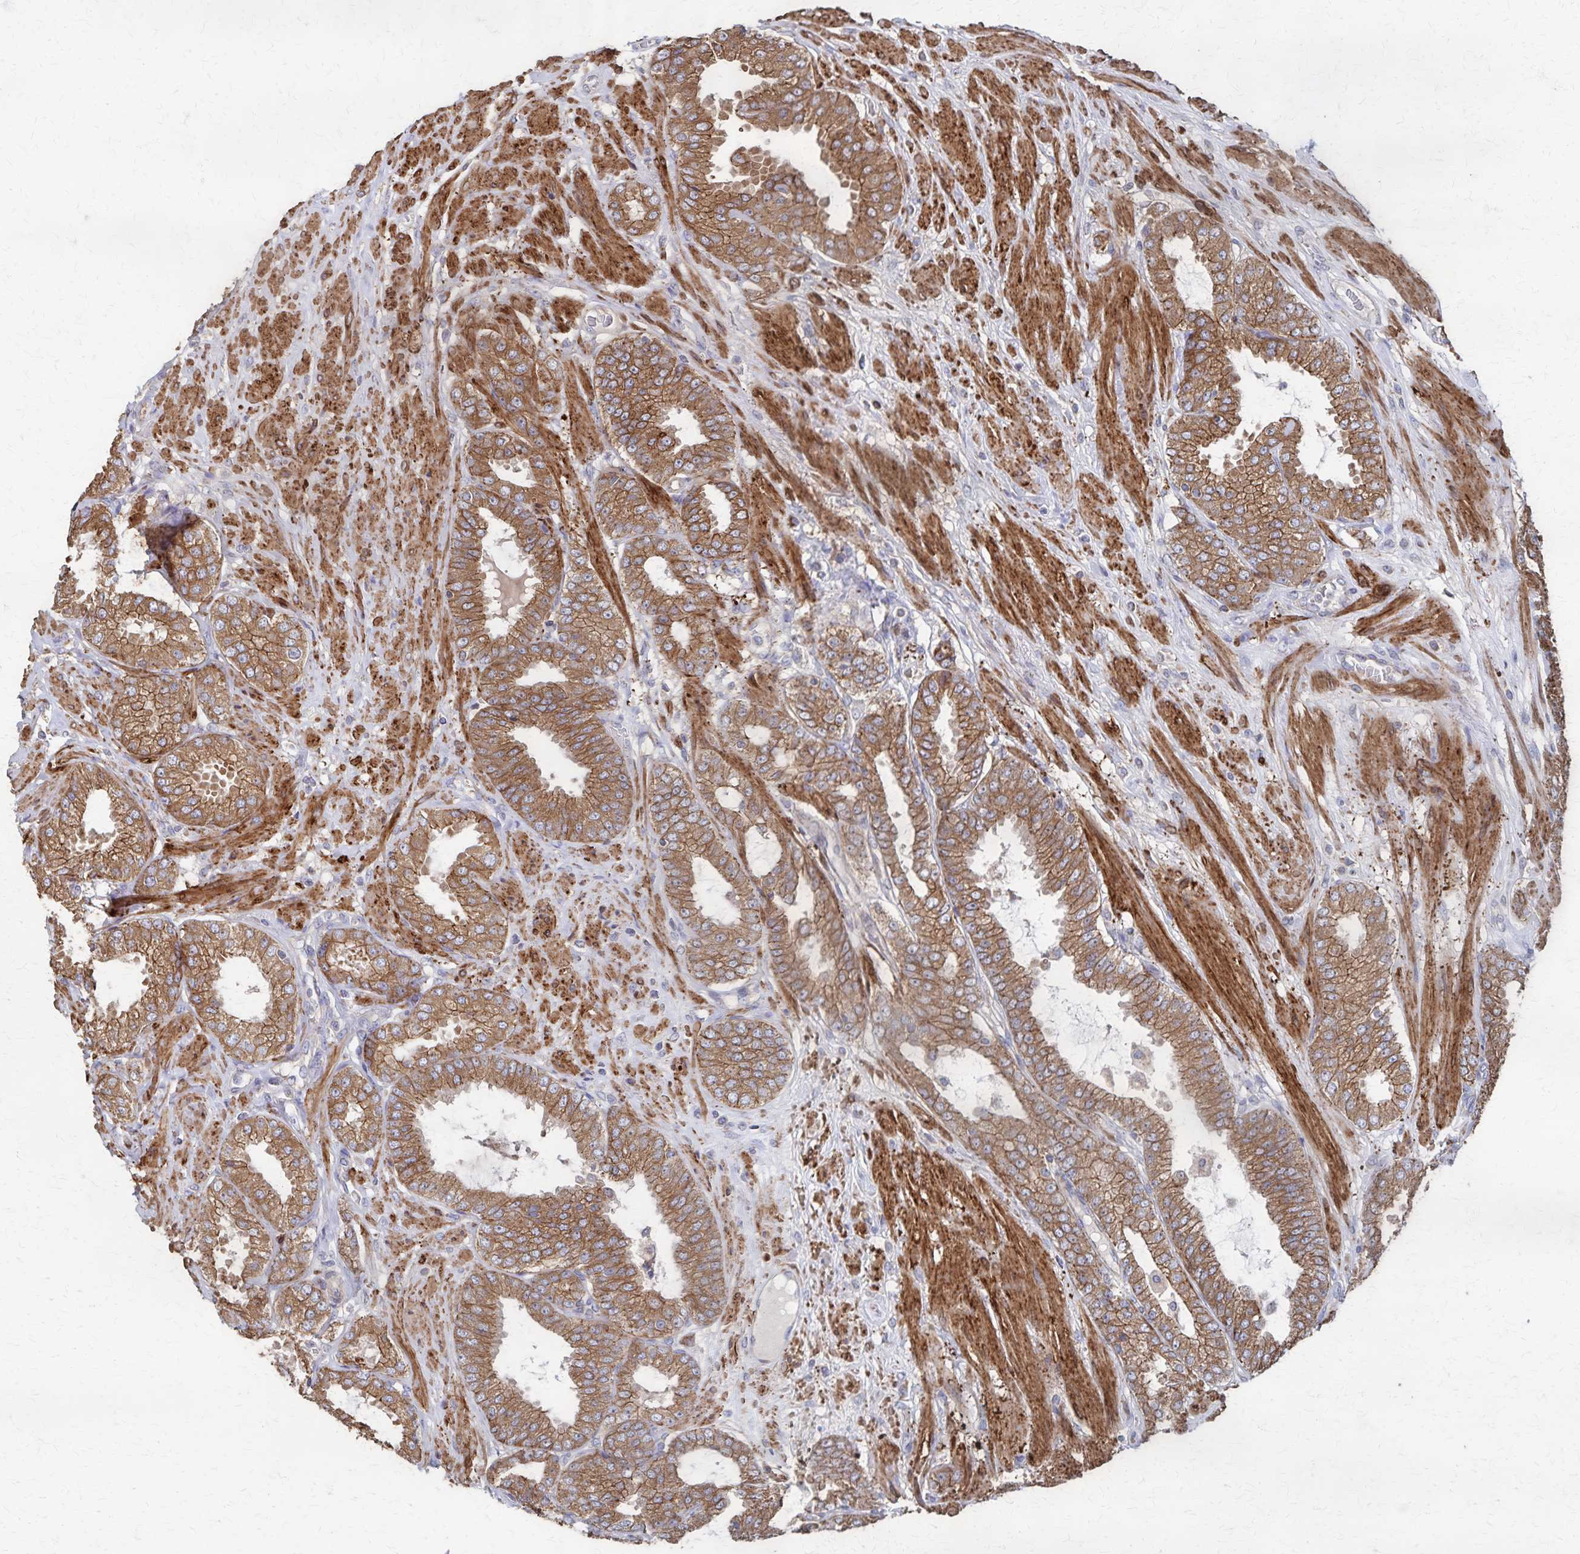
{"staining": {"intensity": "moderate", "quantity": ">75%", "location": "cytoplasmic/membranous"}, "tissue": "prostate cancer", "cell_type": "Tumor cells", "image_type": "cancer", "snomed": [{"axis": "morphology", "description": "Adenocarcinoma, High grade"}, {"axis": "topography", "description": "Prostate"}], "caption": "This micrograph exhibits immunohistochemistry (IHC) staining of prostate cancer, with medium moderate cytoplasmic/membranous staining in approximately >75% of tumor cells.", "gene": "PGAP2", "patient": {"sex": "male", "age": 71}}